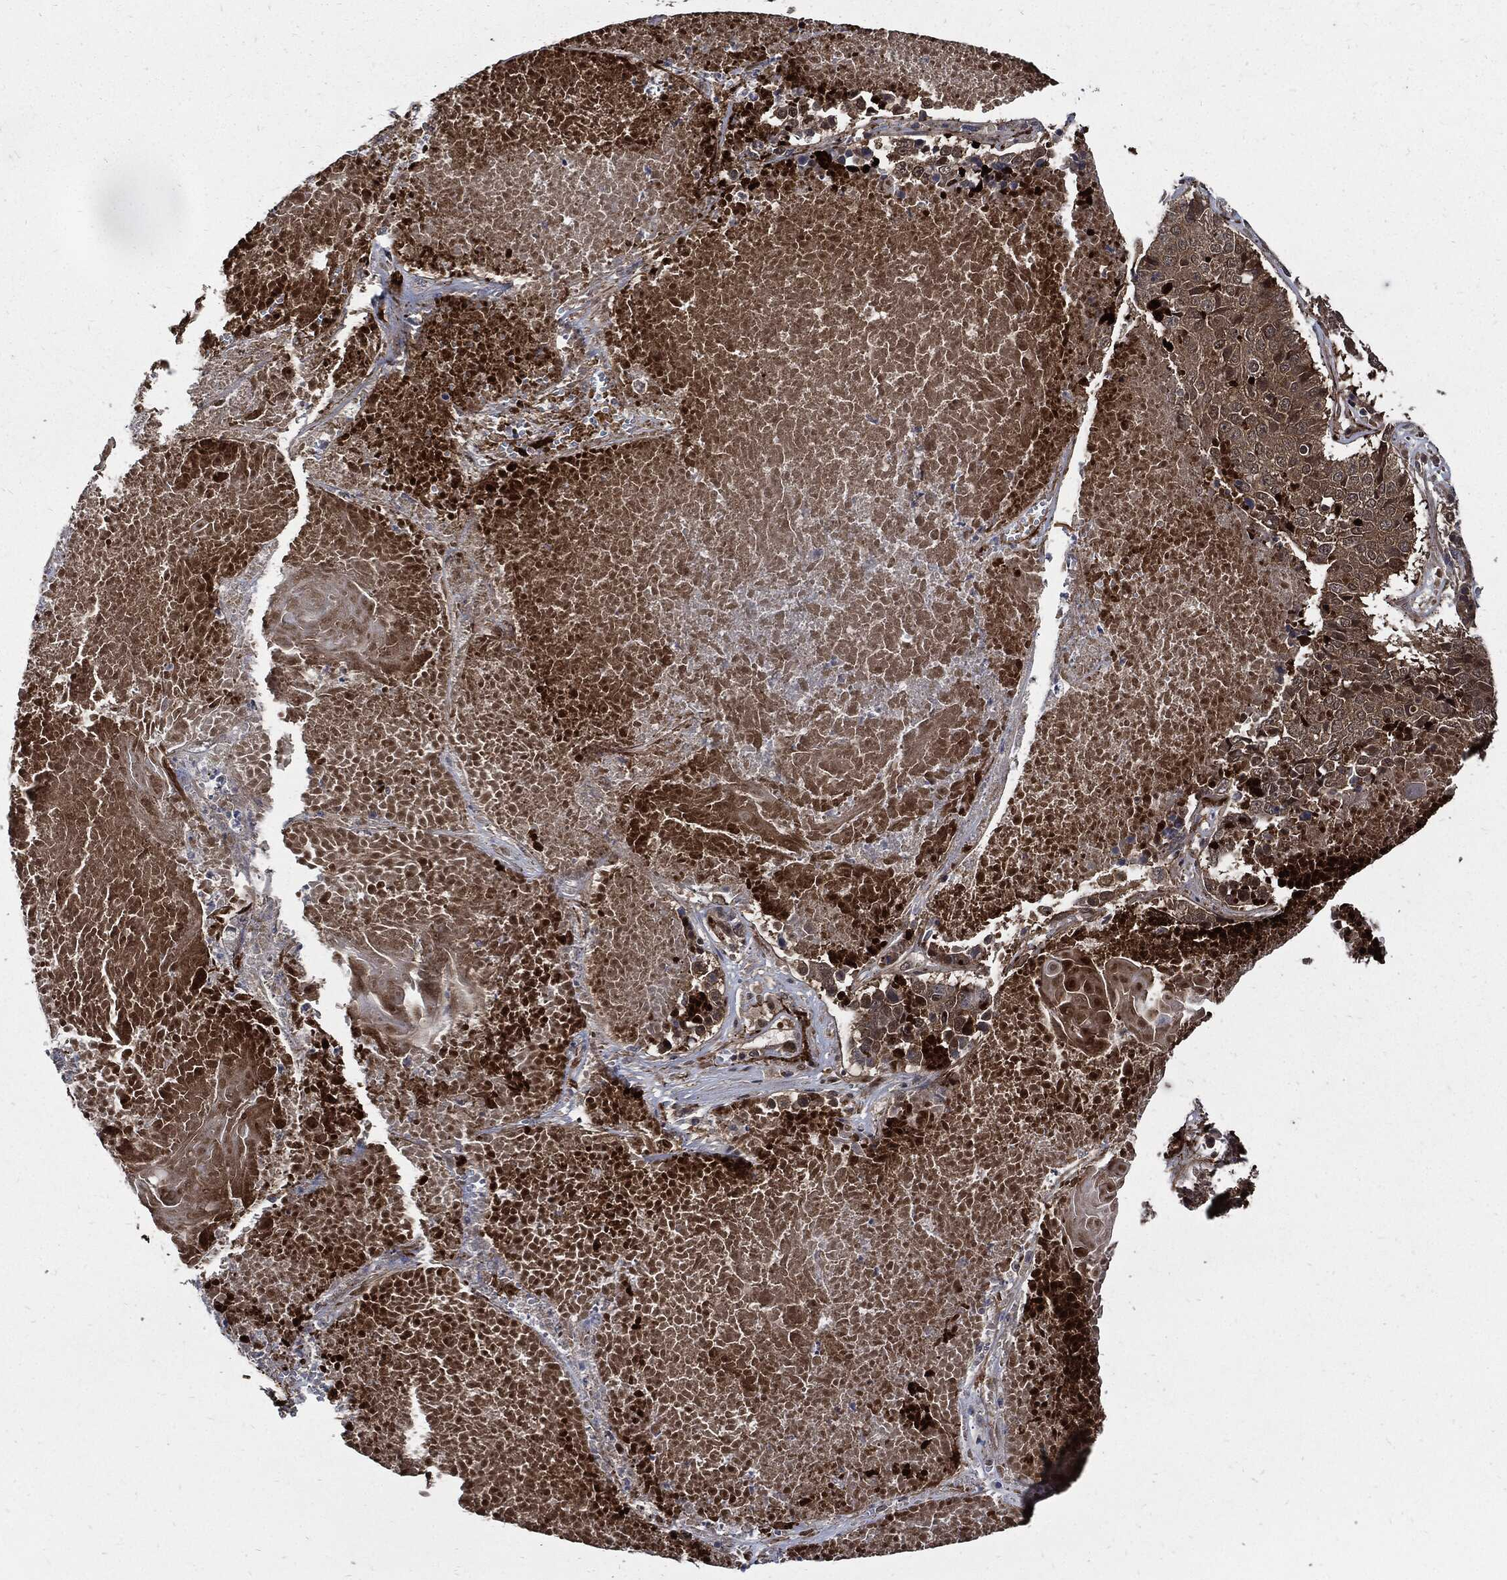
{"staining": {"intensity": "strong", "quantity": "25%-75%", "location": "cytoplasmic/membranous"}, "tissue": "lung cancer", "cell_type": "Tumor cells", "image_type": "cancer", "snomed": [{"axis": "morphology", "description": "Squamous cell carcinoma, NOS"}, {"axis": "topography", "description": "Lung"}], "caption": "This is an image of immunohistochemistry (IHC) staining of squamous cell carcinoma (lung), which shows strong positivity in the cytoplasmic/membranous of tumor cells.", "gene": "CLU", "patient": {"sex": "male", "age": 64}}